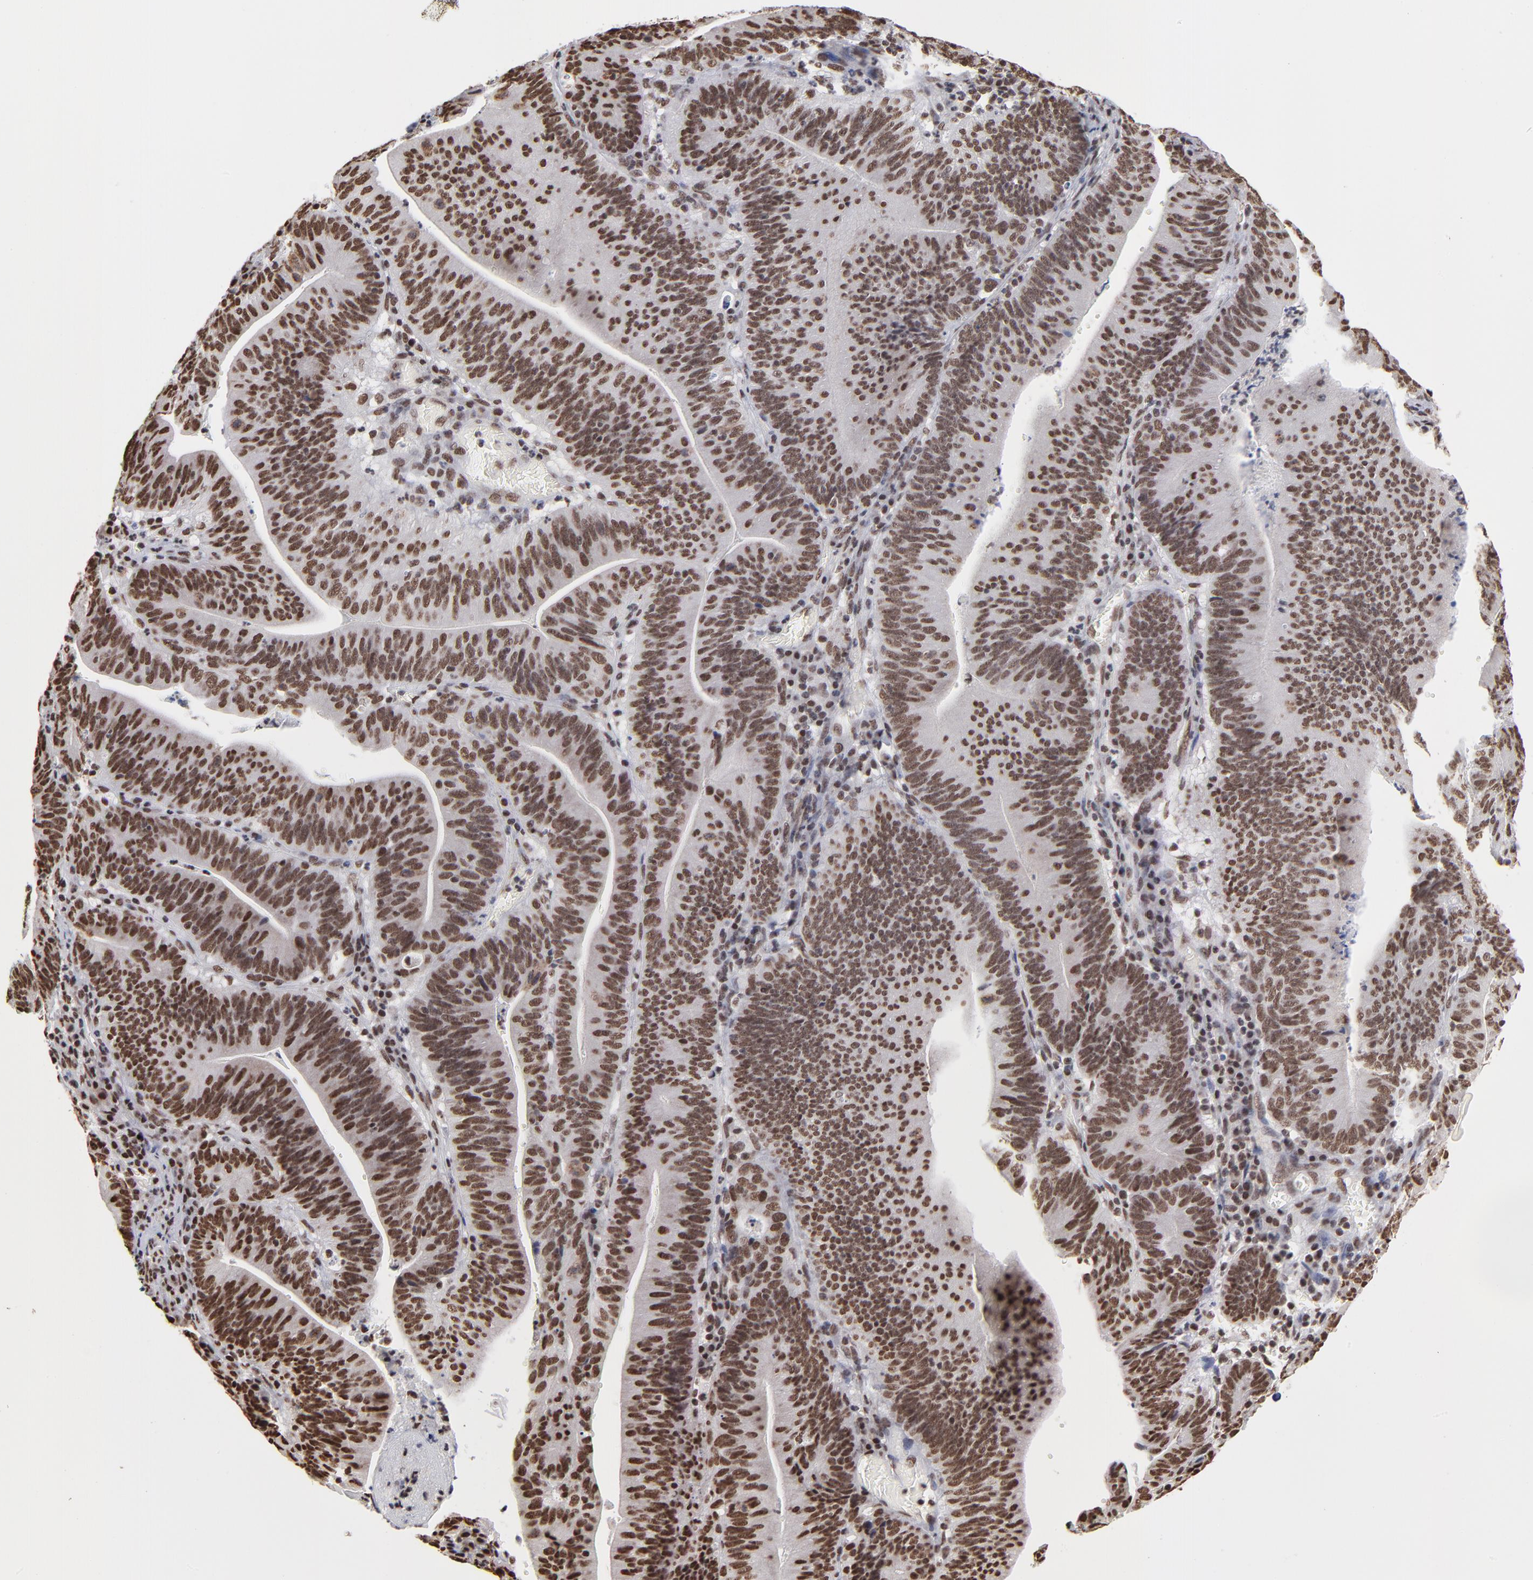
{"staining": {"intensity": "strong", "quantity": ">75%", "location": "nuclear"}, "tissue": "stomach cancer", "cell_type": "Tumor cells", "image_type": "cancer", "snomed": [{"axis": "morphology", "description": "Adenocarcinoma, NOS"}, {"axis": "topography", "description": "Stomach, lower"}], "caption": "Tumor cells display high levels of strong nuclear staining in approximately >75% of cells in human stomach adenocarcinoma.", "gene": "ZNF3", "patient": {"sex": "female", "age": 86}}